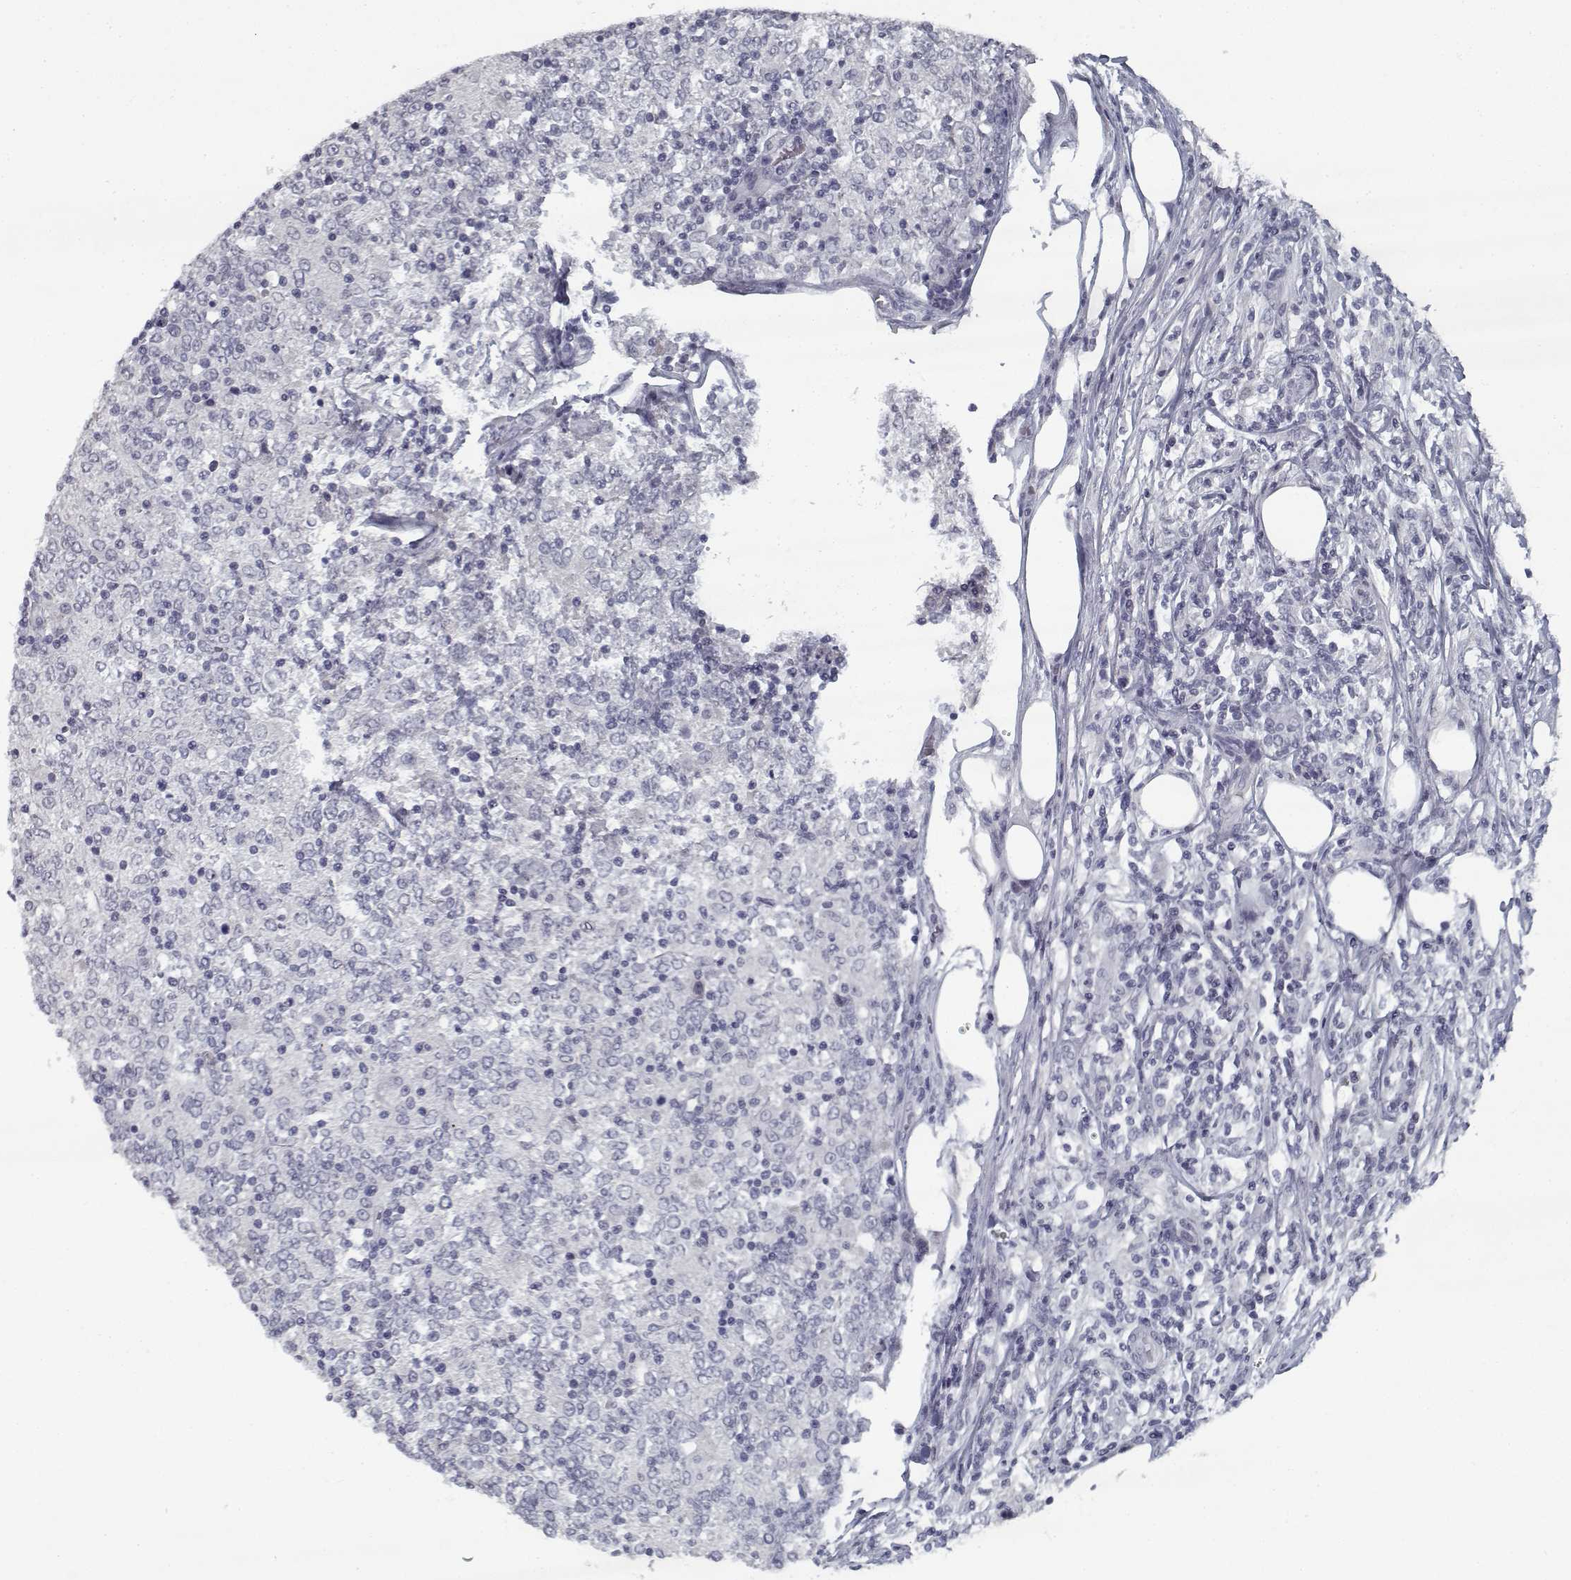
{"staining": {"intensity": "negative", "quantity": "none", "location": "none"}, "tissue": "lymphoma", "cell_type": "Tumor cells", "image_type": "cancer", "snomed": [{"axis": "morphology", "description": "Malignant lymphoma, non-Hodgkin's type, High grade"}, {"axis": "topography", "description": "Lymph node"}], "caption": "Tumor cells are negative for brown protein staining in malignant lymphoma, non-Hodgkin's type (high-grade).", "gene": "GAD2", "patient": {"sex": "female", "age": 84}}